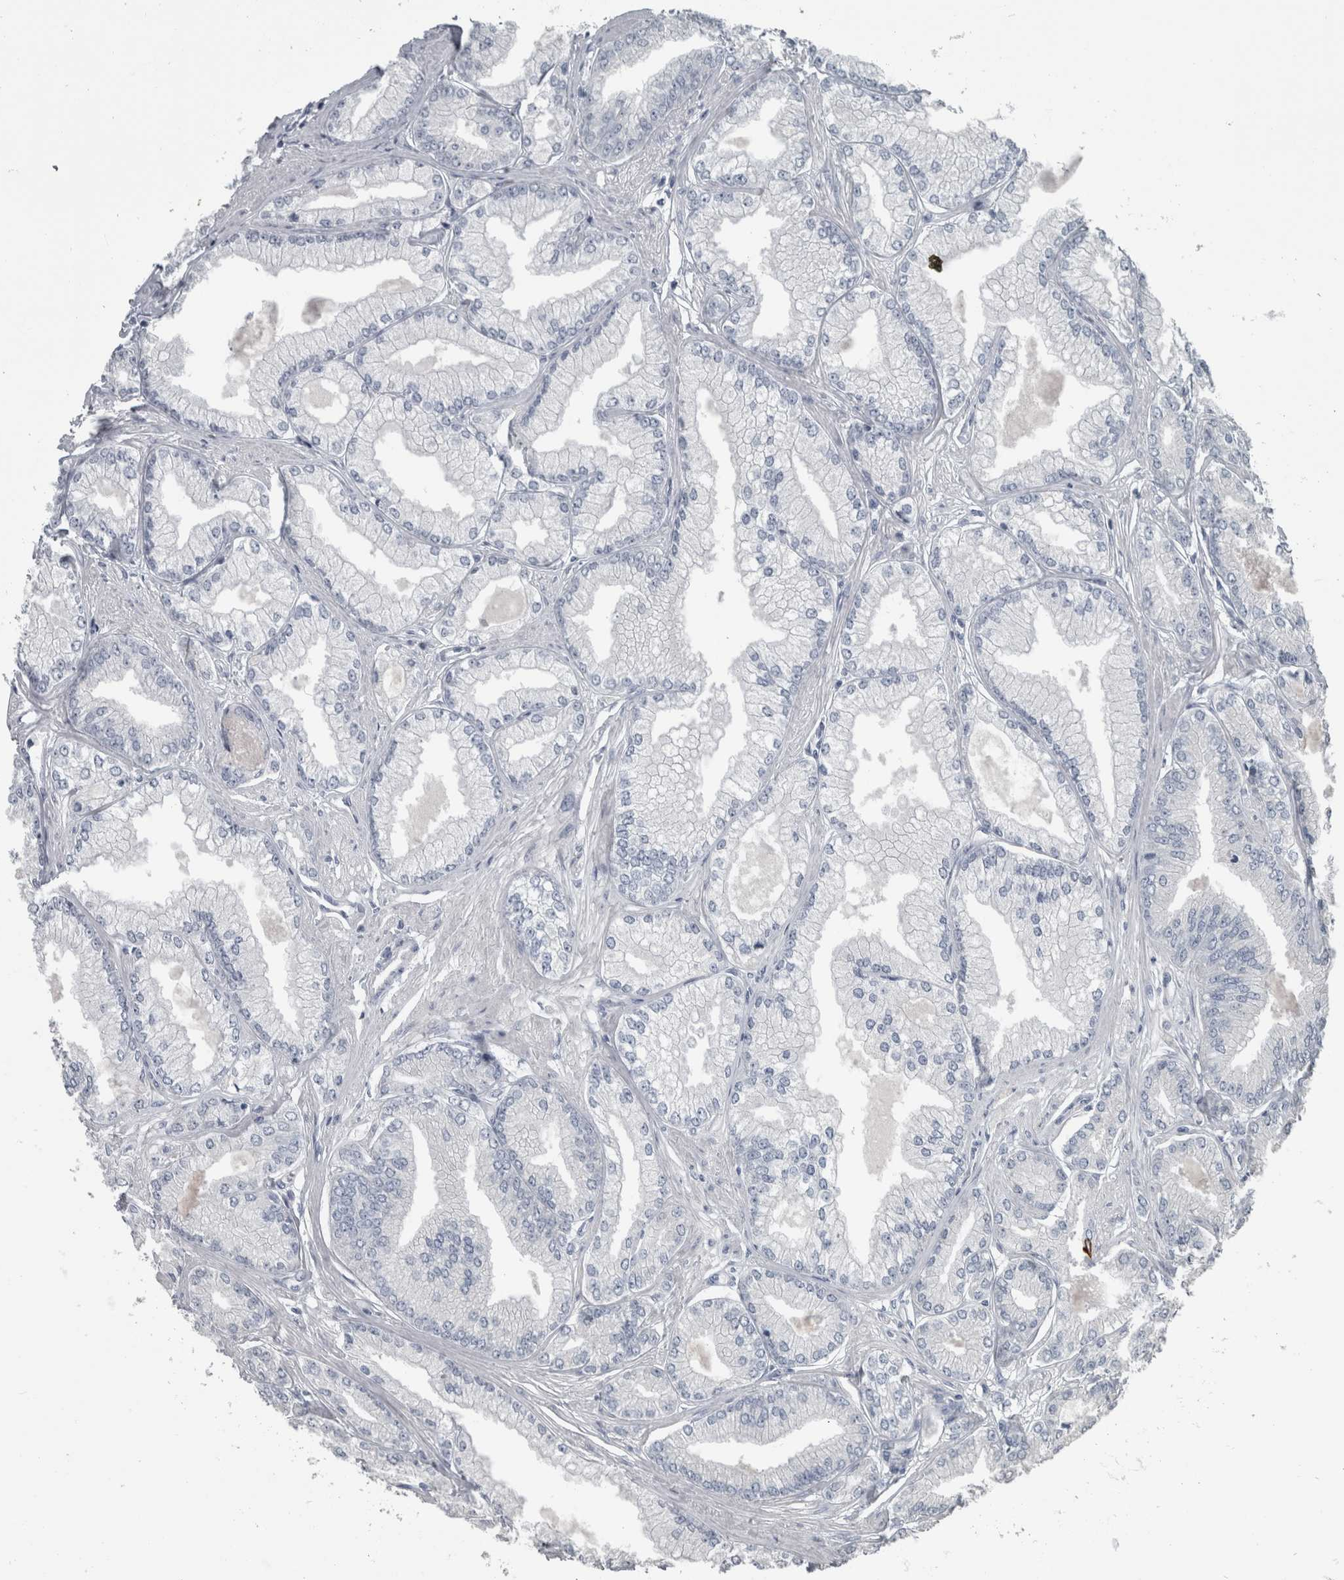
{"staining": {"intensity": "negative", "quantity": "none", "location": "none"}, "tissue": "prostate cancer", "cell_type": "Tumor cells", "image_type": "cancer", "snomed": [{"axis": "morphology", "description": "Adenocarcinoma, Low grade"}, {"axis": "topography", "description": "Prostate"}], "caption": "High magnification brightfield microscopy of prostate cancer stained with DAB (brown) and counterstained with hematoxylin (blue): tumor cells show no significant expression. (DAB (3,3'-diaminobenzidine) immunohistochemistry (IHC) visualized using brightfield microscopy, high magnification).", "gene": "KRT20", "patient": {"sex": "male", "age": 52}}